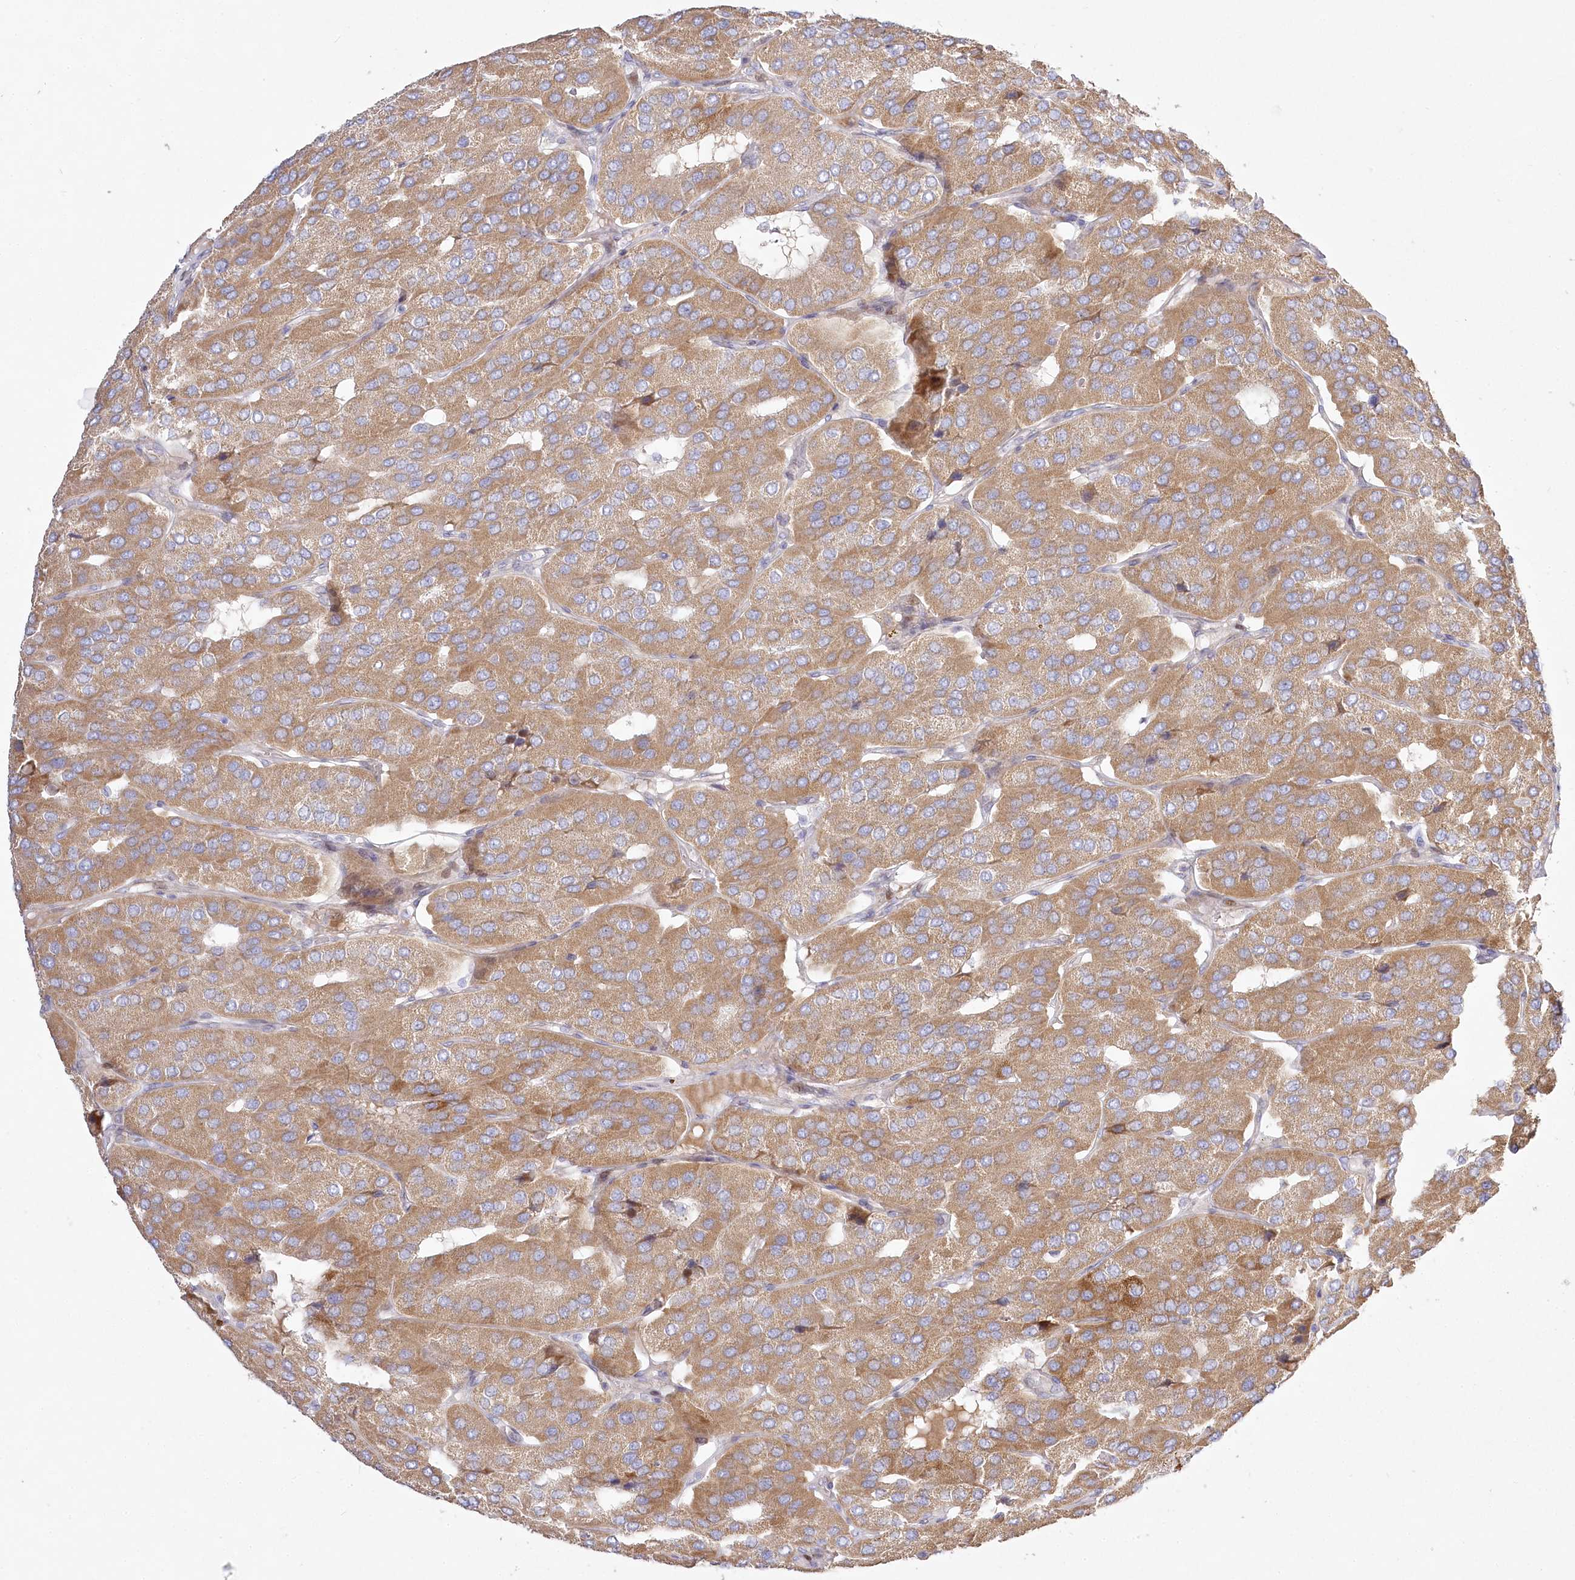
{"staining": {"intensity": "moderate", "quantity": ">75%", "location": "cytoplasmic/membranous"}, "tissue": "parathyroid gland", "cell_type": "Glandular cells", "image_type": "normal", "snomed": [{"axis": "morphology", "description": "Normal tissue, NOS"}, {"axis": "morphology", "description": "Adenoma, NOS"}, {"axis": "topography", "description": "Parathyroid gland"}], "caption": "Parathyroid gland stained for a protein (brown) shows moderate cytoplasmic/membranous positive staining in approximately >75% of glandular cells.", "gene": "CEP164", "patient": {"sex": "female", "age": 86}}